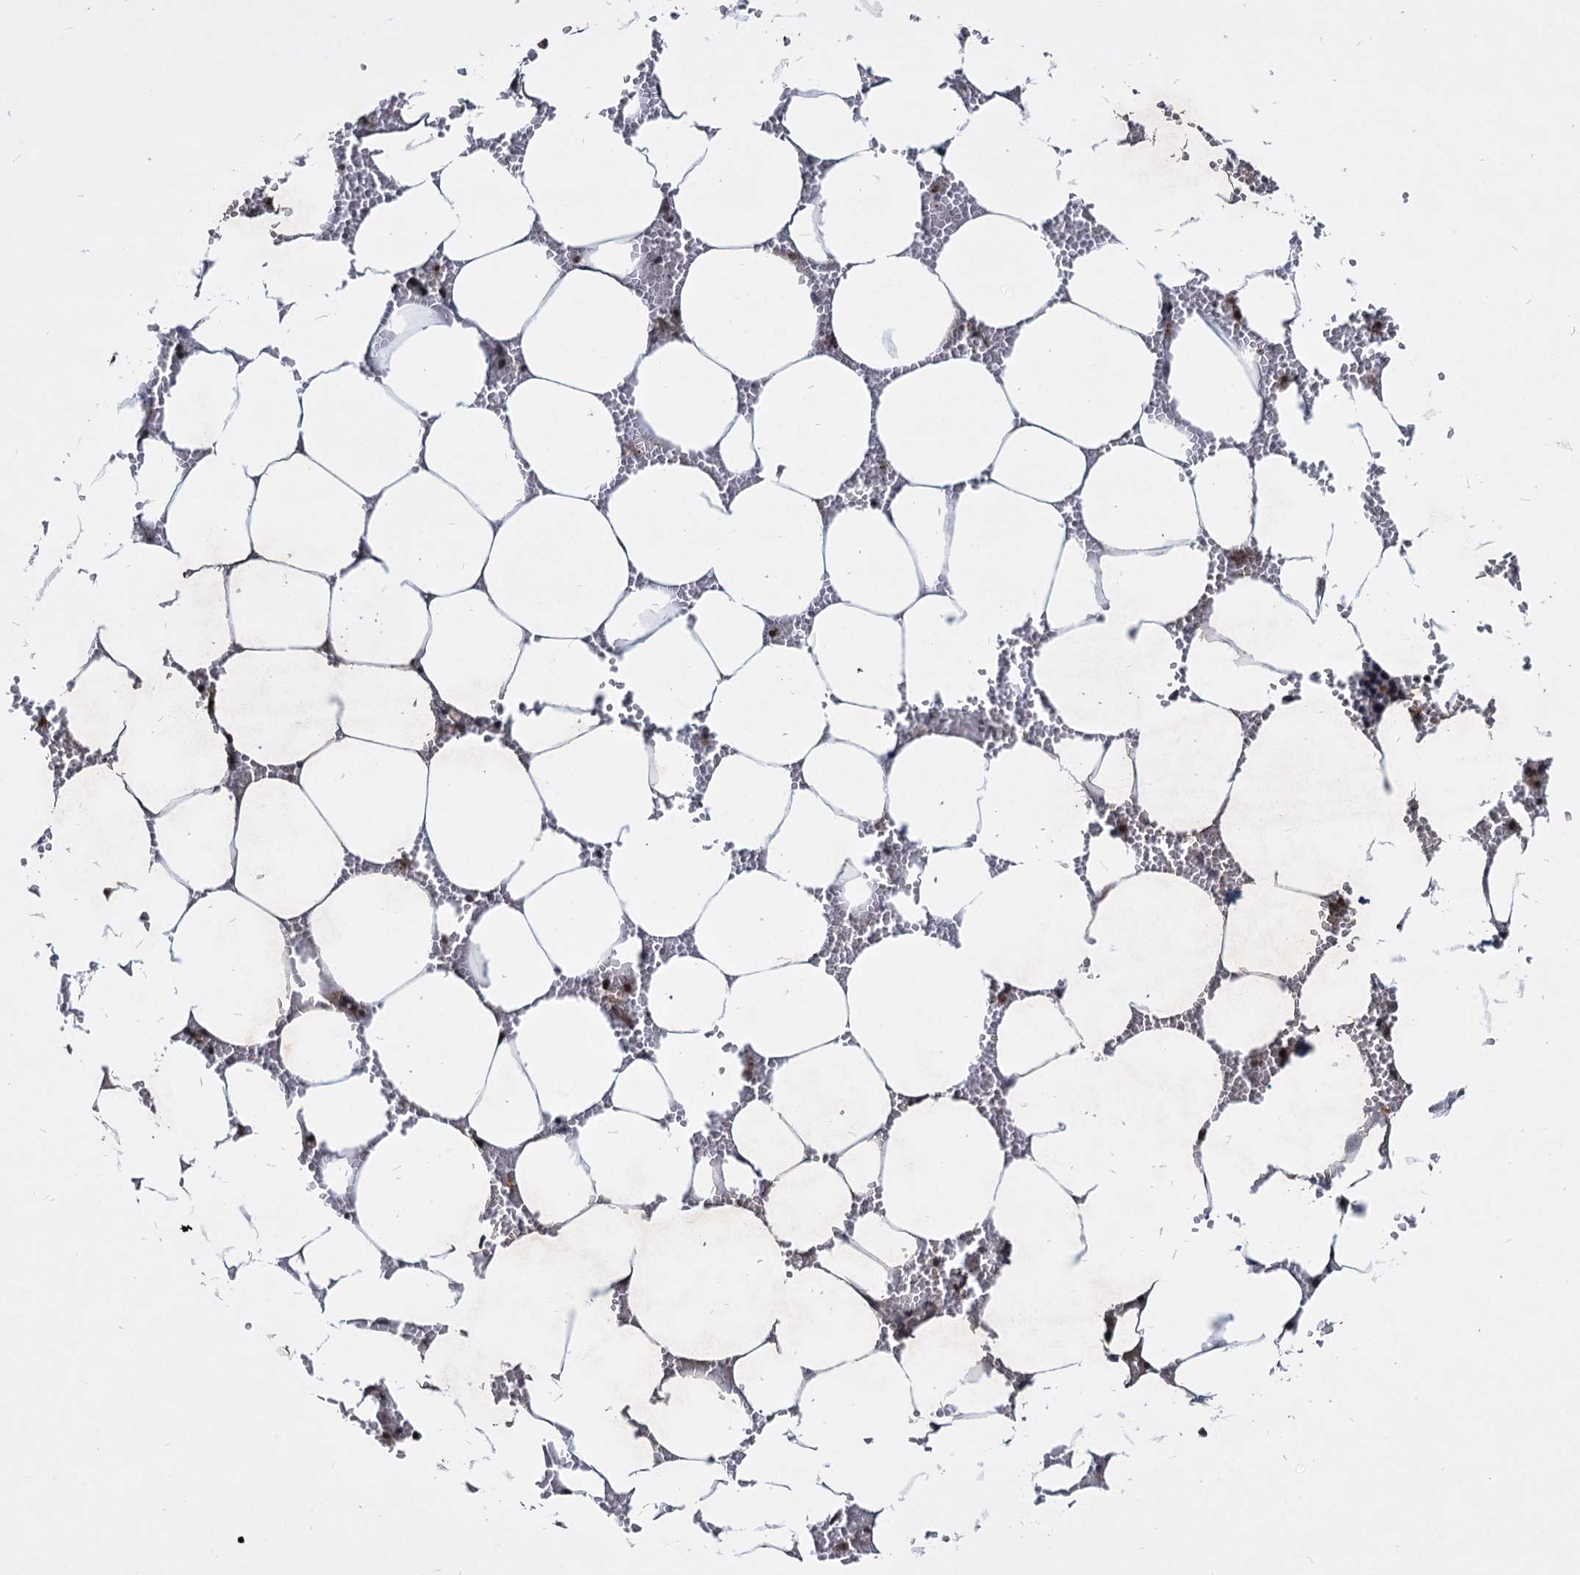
{"staining": {"intensity": "strong", "quantity": "25%-75%", "location": "nuclear"}, "tissue": "bone marrow", "cell_type": "Hematopoietic cells", "image_type": "normal", "snomed": [{"axis": "morphology", "description": "Normal tissue, NOS"}, {"axis": "topography", "description": "Bone marrow"}], "caption": "Immunohistochemical staining of benign human bone marrow reveals 25%-75% levels of strong nuclear protein positivity in about 25%-75% of hematopoietic cells. Ihc stains the protein of interest in brown and the nuclei are stained blue.", "gene": "FAM216B", "patient": {"sex": "male", "age": 70}}